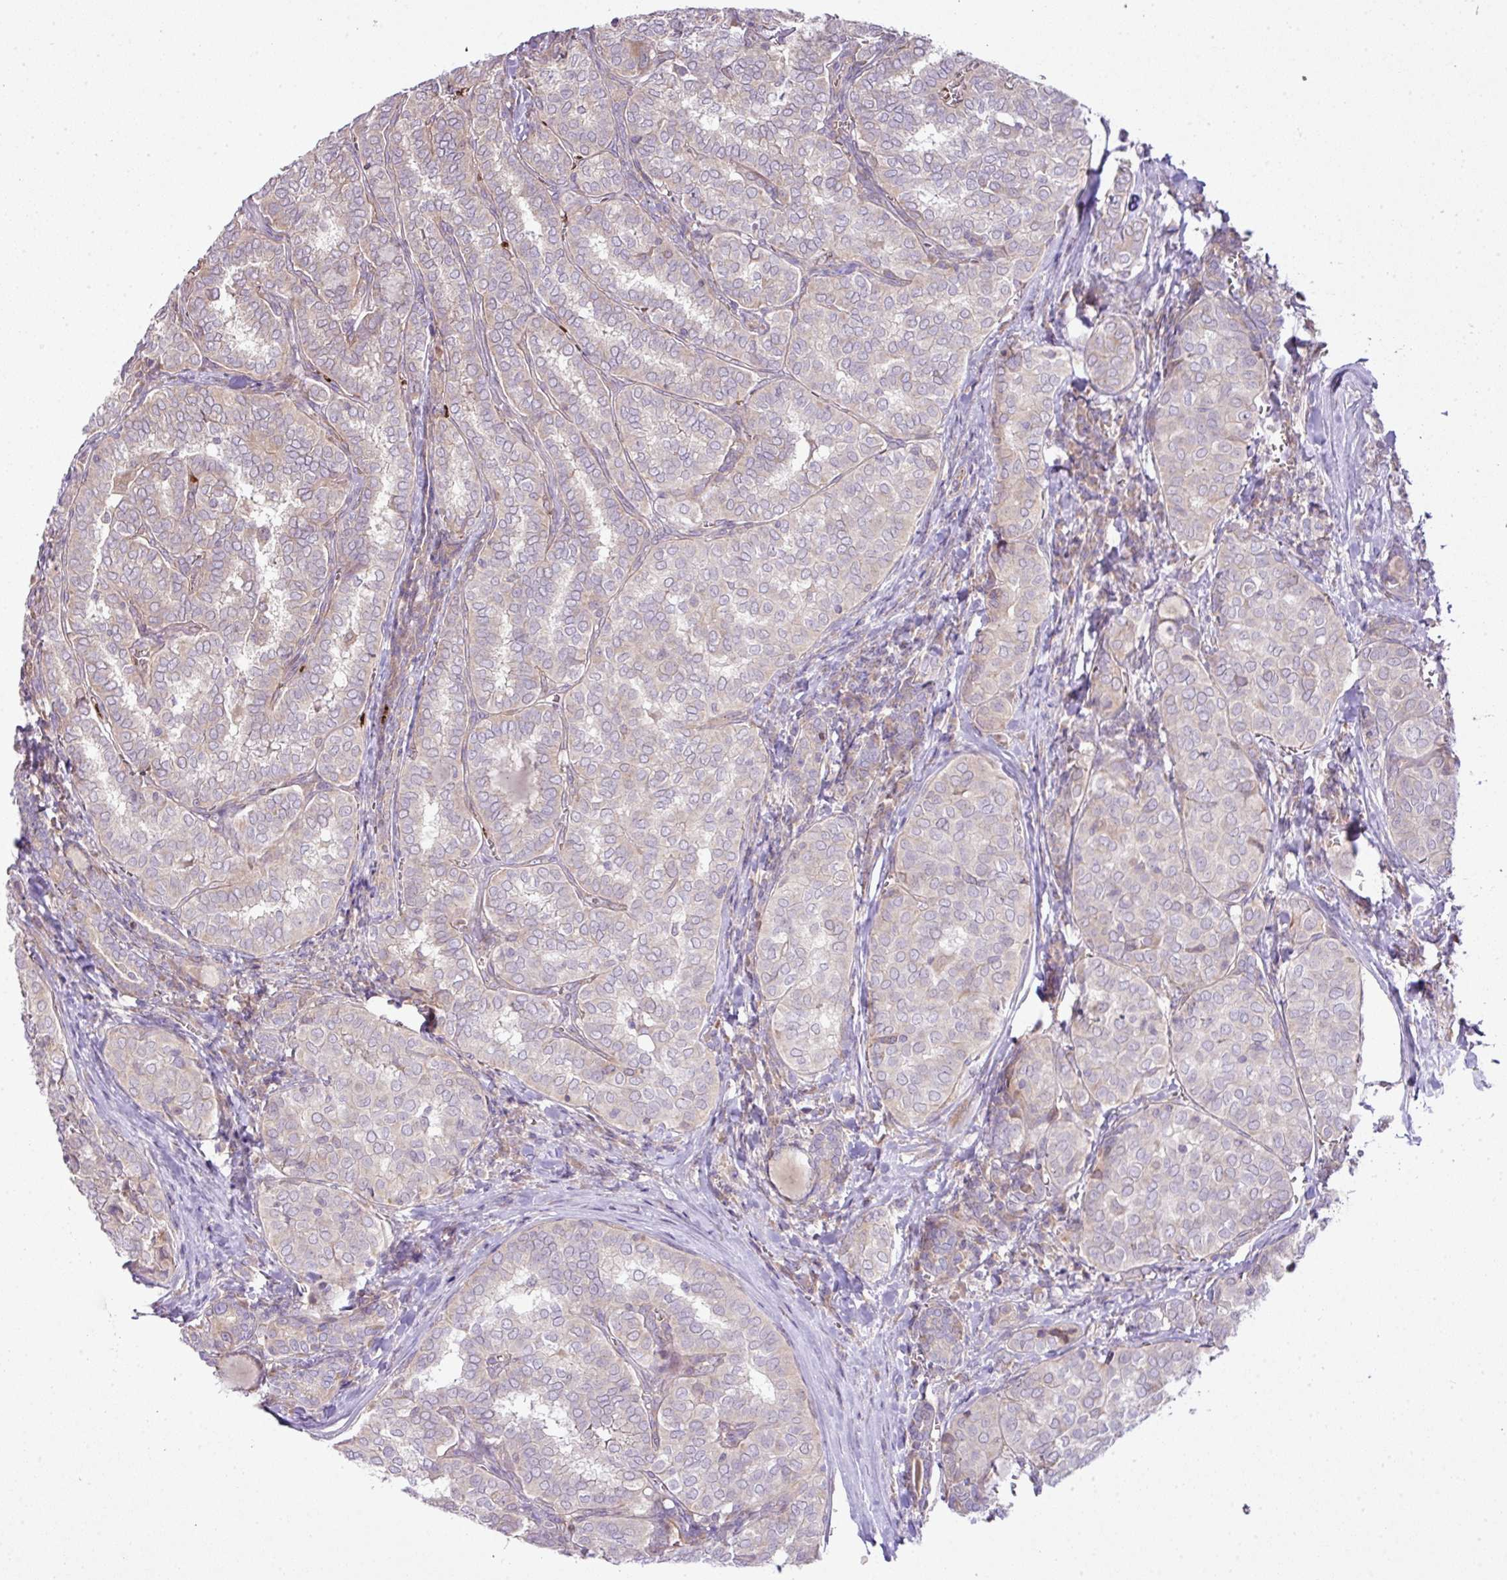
{"staining": {"intensity": "negative", "quantity": "none", "location": "none"}, "tissue": "thyroid cancer", "cell_type": "Tumor cells", "image_type": "cancer", "snomed": [{"axis": "morphology", "description": "Papillary adenocarcinoma, NOS"}, {"axis": "topography", "description": "Thyroid gland"}], "caption": "IHC histopathology image of neoplastic tissue: human thyroid papillary adenocarcinoma stained with DAB (3,3'-diaminobenzidine) exhibits no significant protein expression in tumor cells.", "gene": "COX18", "patient": {"sex": "female", "age": 30}}